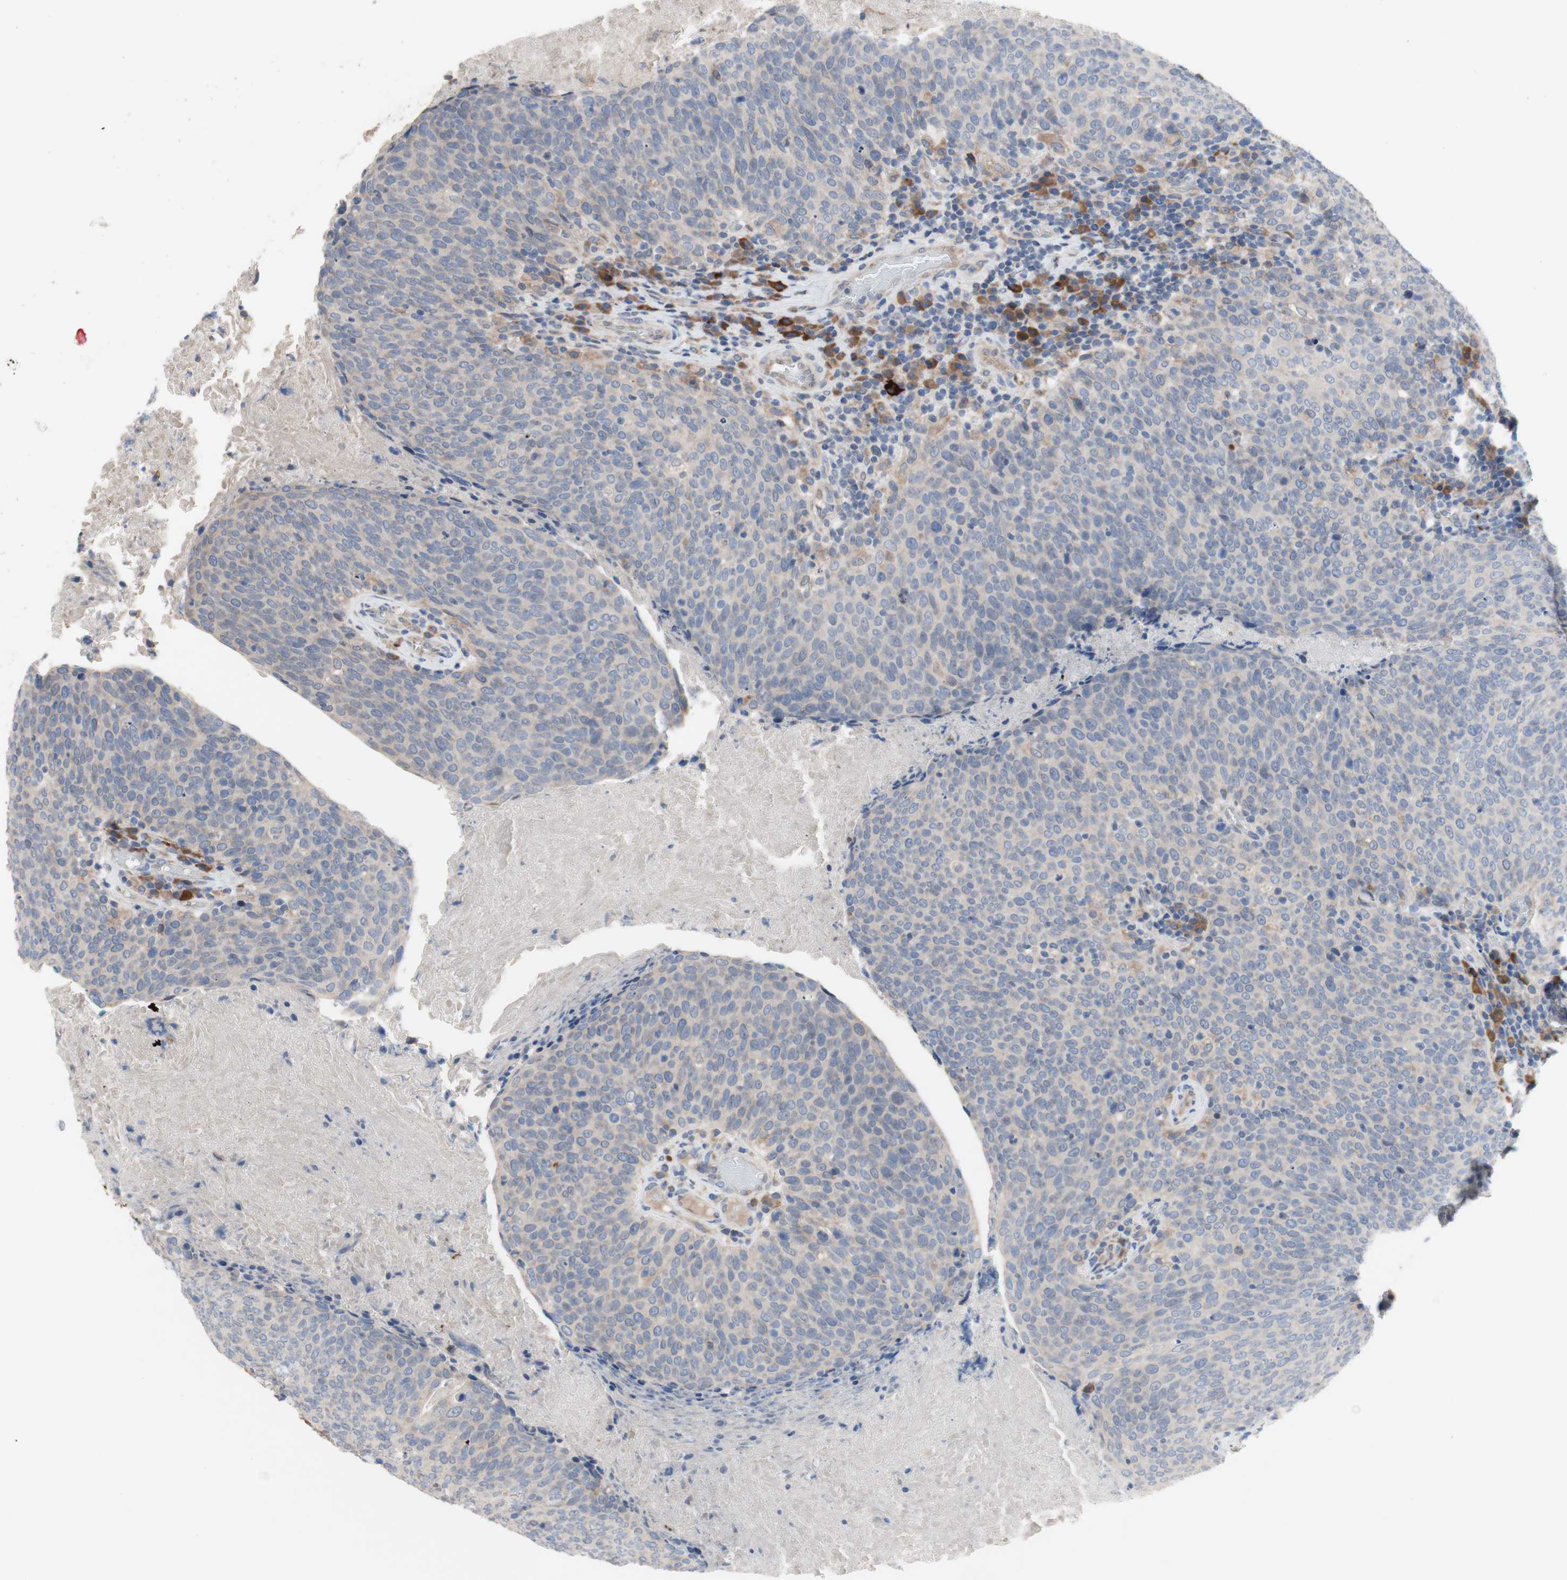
{"staining": {"intensity": "weak", "quantity": "25%-75%", "location": "cytoplasmic/membranous"}, "tissue": "head and neck cancer", "cell_type": "Tumor cells", "image_type": "cancer", "snomed": [{"axis": "morphology", "description": "Squamous cell carcinoma, NOS"}, {"axis": "morphology", "description": "Squamous cell carcinoma, metastatic, NOS"}, {"axis": "topography", "description": "Lymph node"}, {"axis": "topography", "description": "Head-Neck"}], "caption": "An image of human head and neck cancer (metastatic squamous cell carcinoma) stained for a protein shows weak cytoplasmic/membranous brown staining in tumor cells.", "gene": "TTC14", "patient": {"sex": "male", "age": 62}}